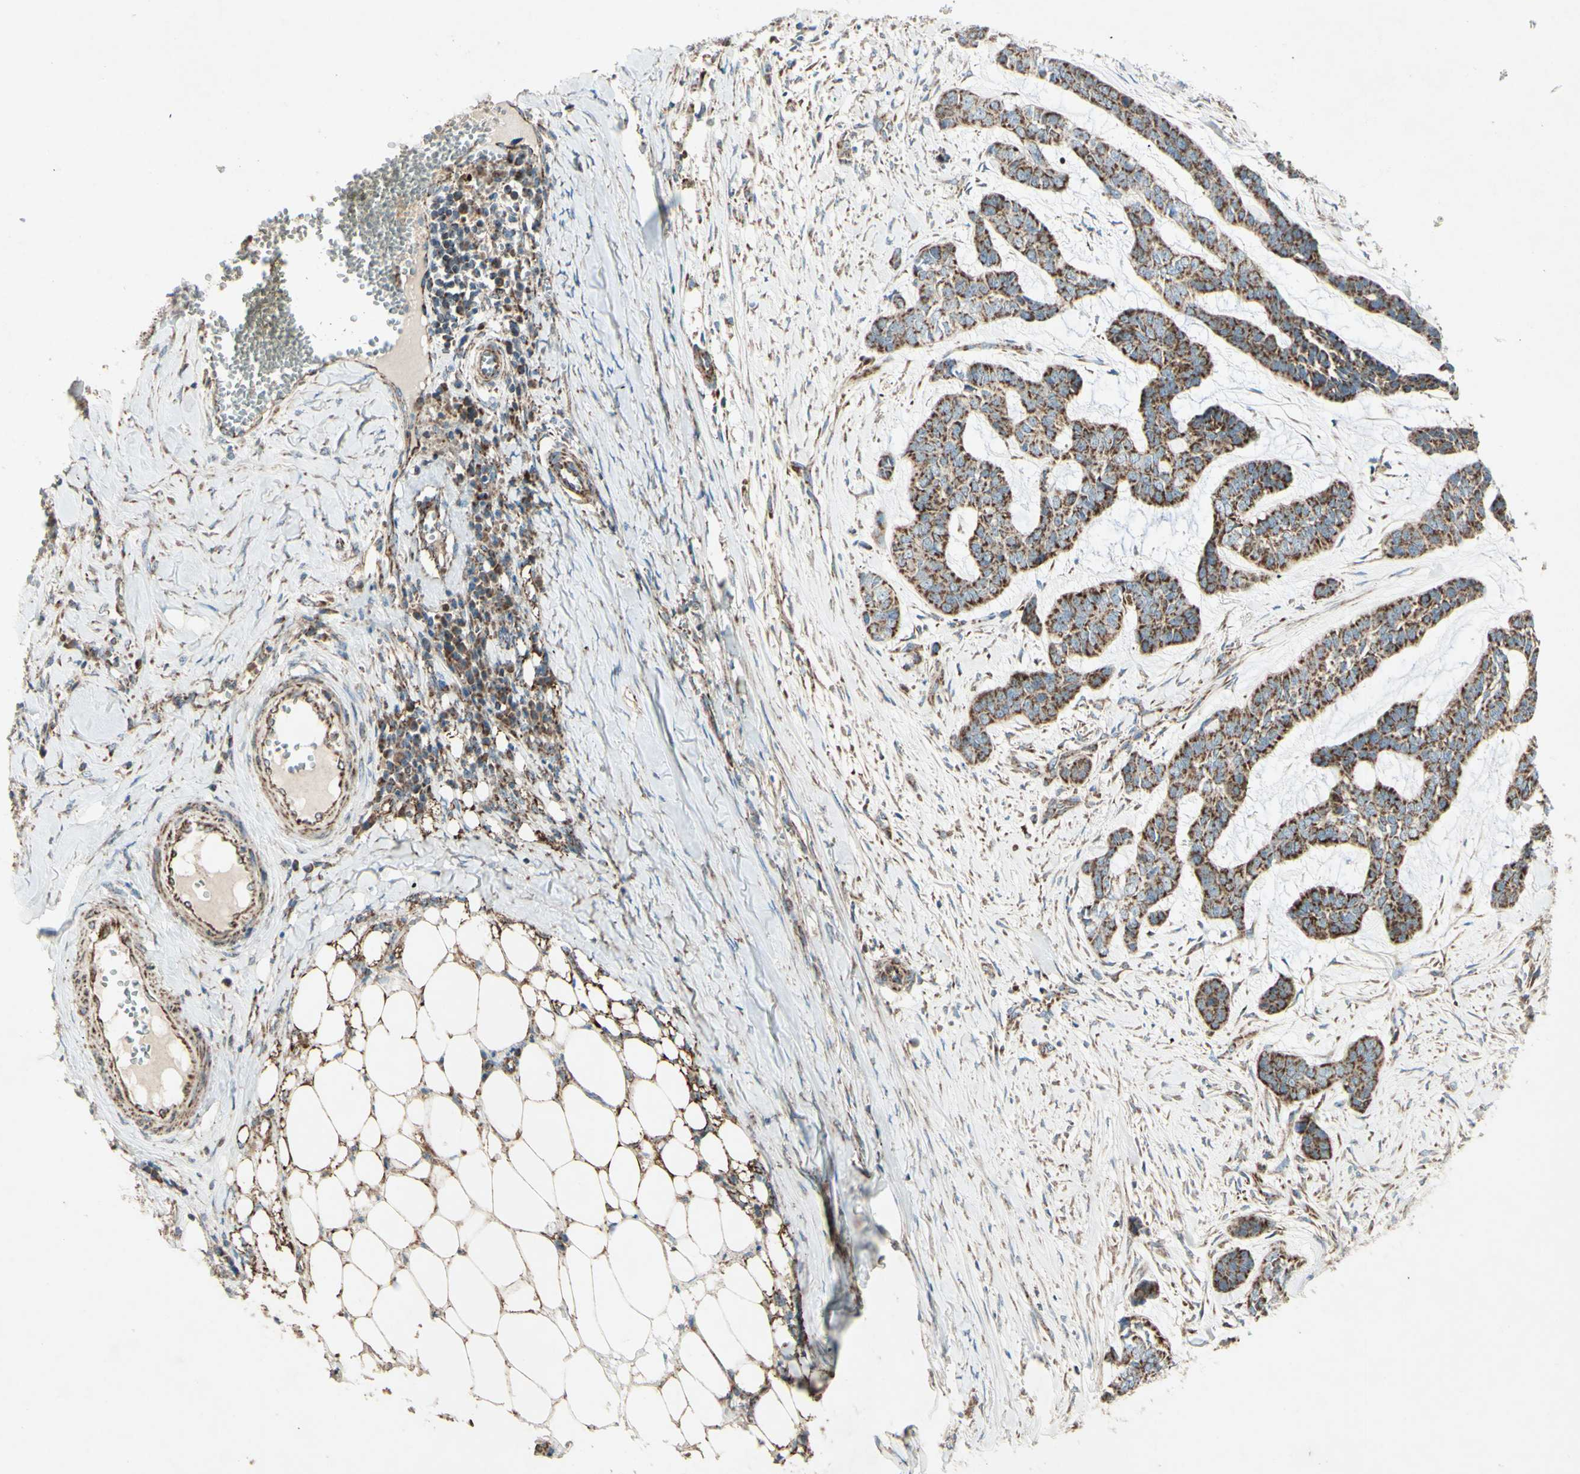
{"staining": {"intensity": "strong", "quantity": ">75%", "location": "cytoplasmic/membranous"}, "tissue": "skin cancer", "cell_type": "Tumor cells", "image_type": "cancer", "snomed": [{"axis": "morphology", "description": "Basal cell carcinoma"}, {"axis": "topography", "description": "Skin"}], "caption": "There is high levels of strong cytoplasmic/membranous positivity in tumor cells of skin cancer (basal cell carcinoma), as demonstrated by immunohistochemical staining (brown color).", "gene": "RHOT1", "patient": {"sex": "female", "age": 64}}